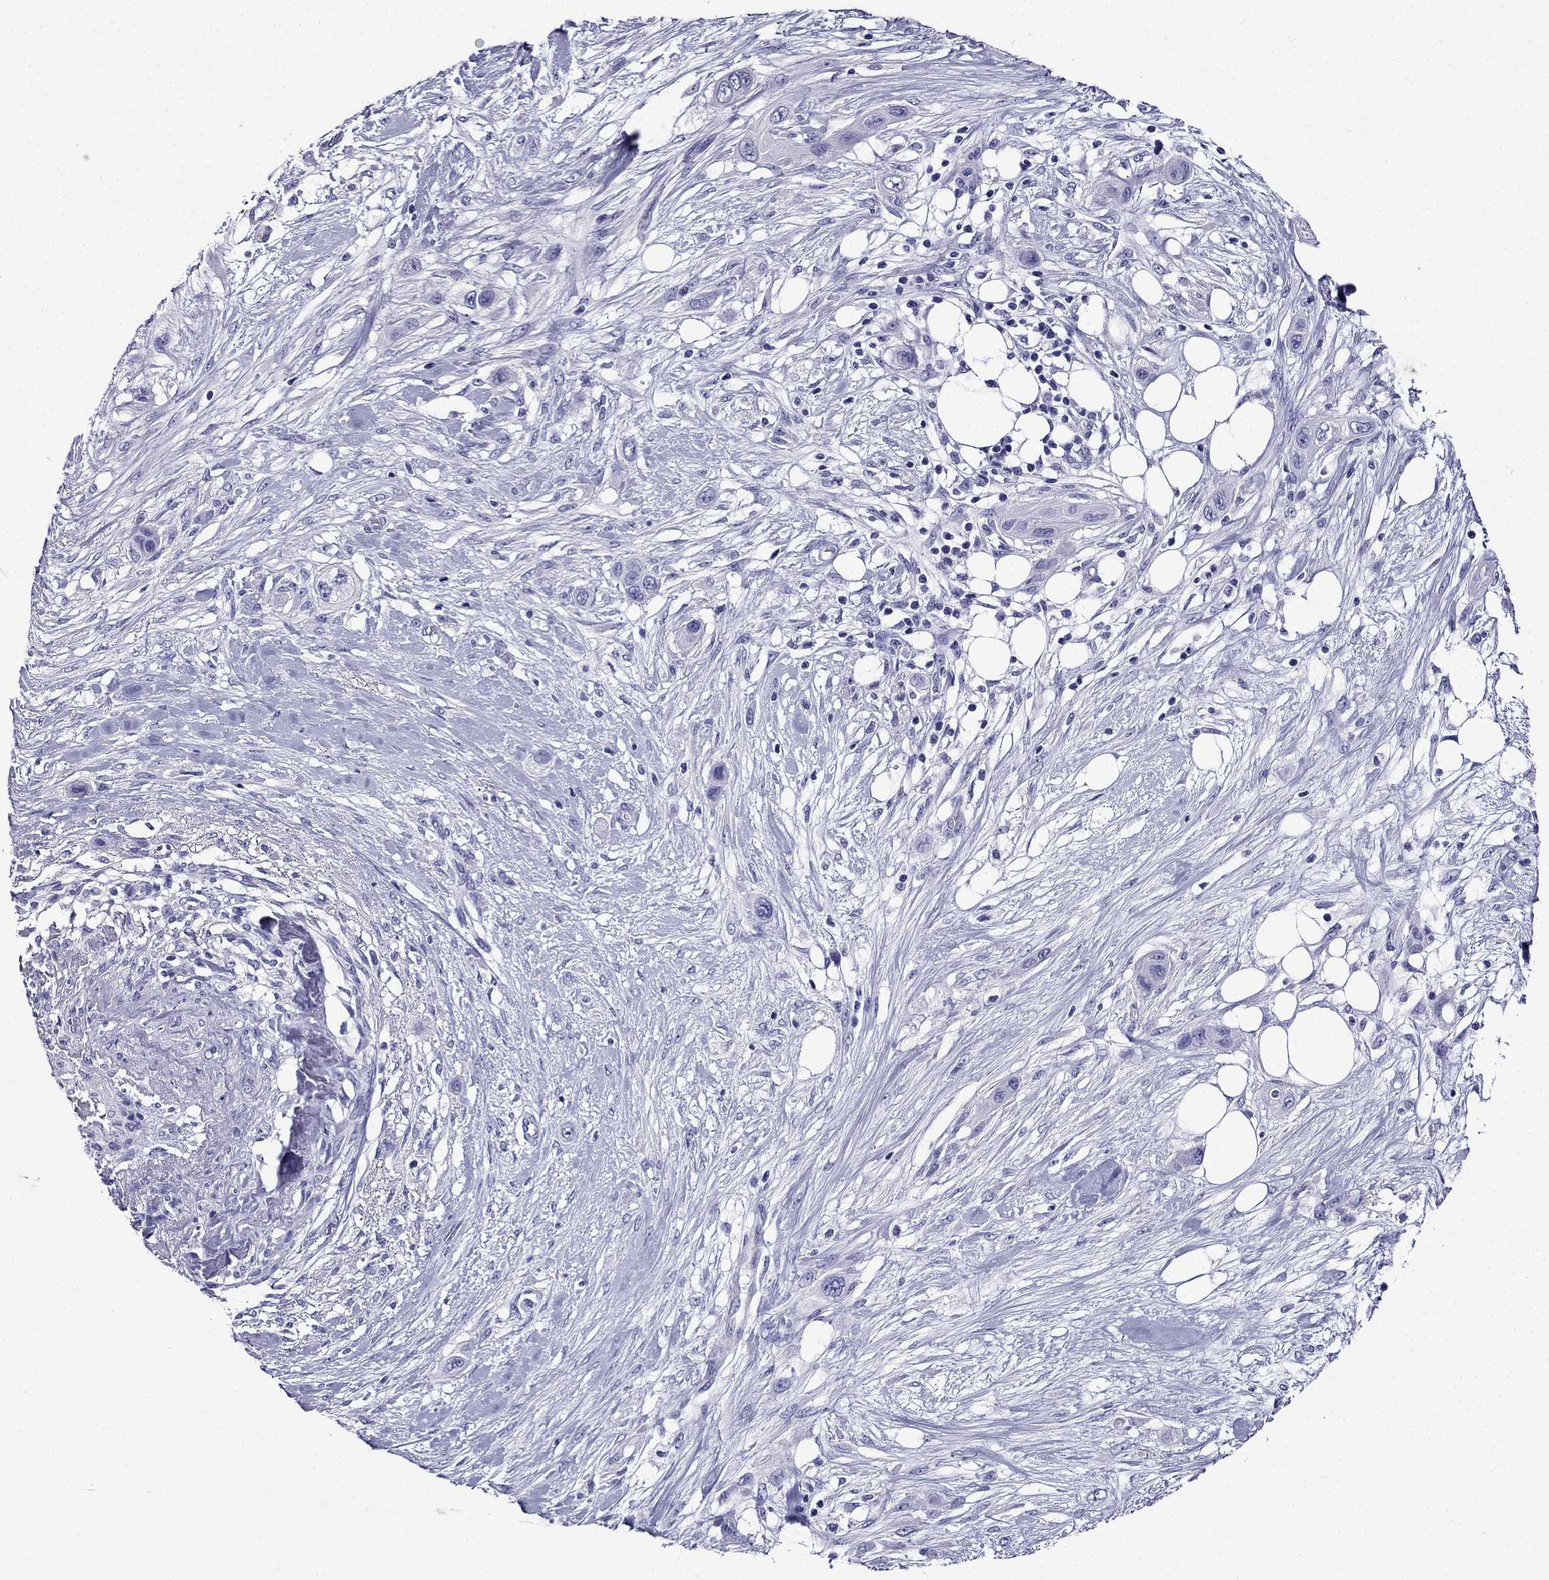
{"staining": {"intensity": "negative", "quantity": "none", "location": "none"}, "tissue": "skin cancer", "cell_type": "Tumor cells", "image_type": "cancer", "snomed": [{"axis": "morphology", "description": "Squamous cell carcinoma, NOS"}, {"axis": "topography", "description": "Skin"}], "caption": "Tumor cells show no significant positivity in skin cancer.", "gene": "ERC2", "patient": {"sex": "male", "age": 79}}